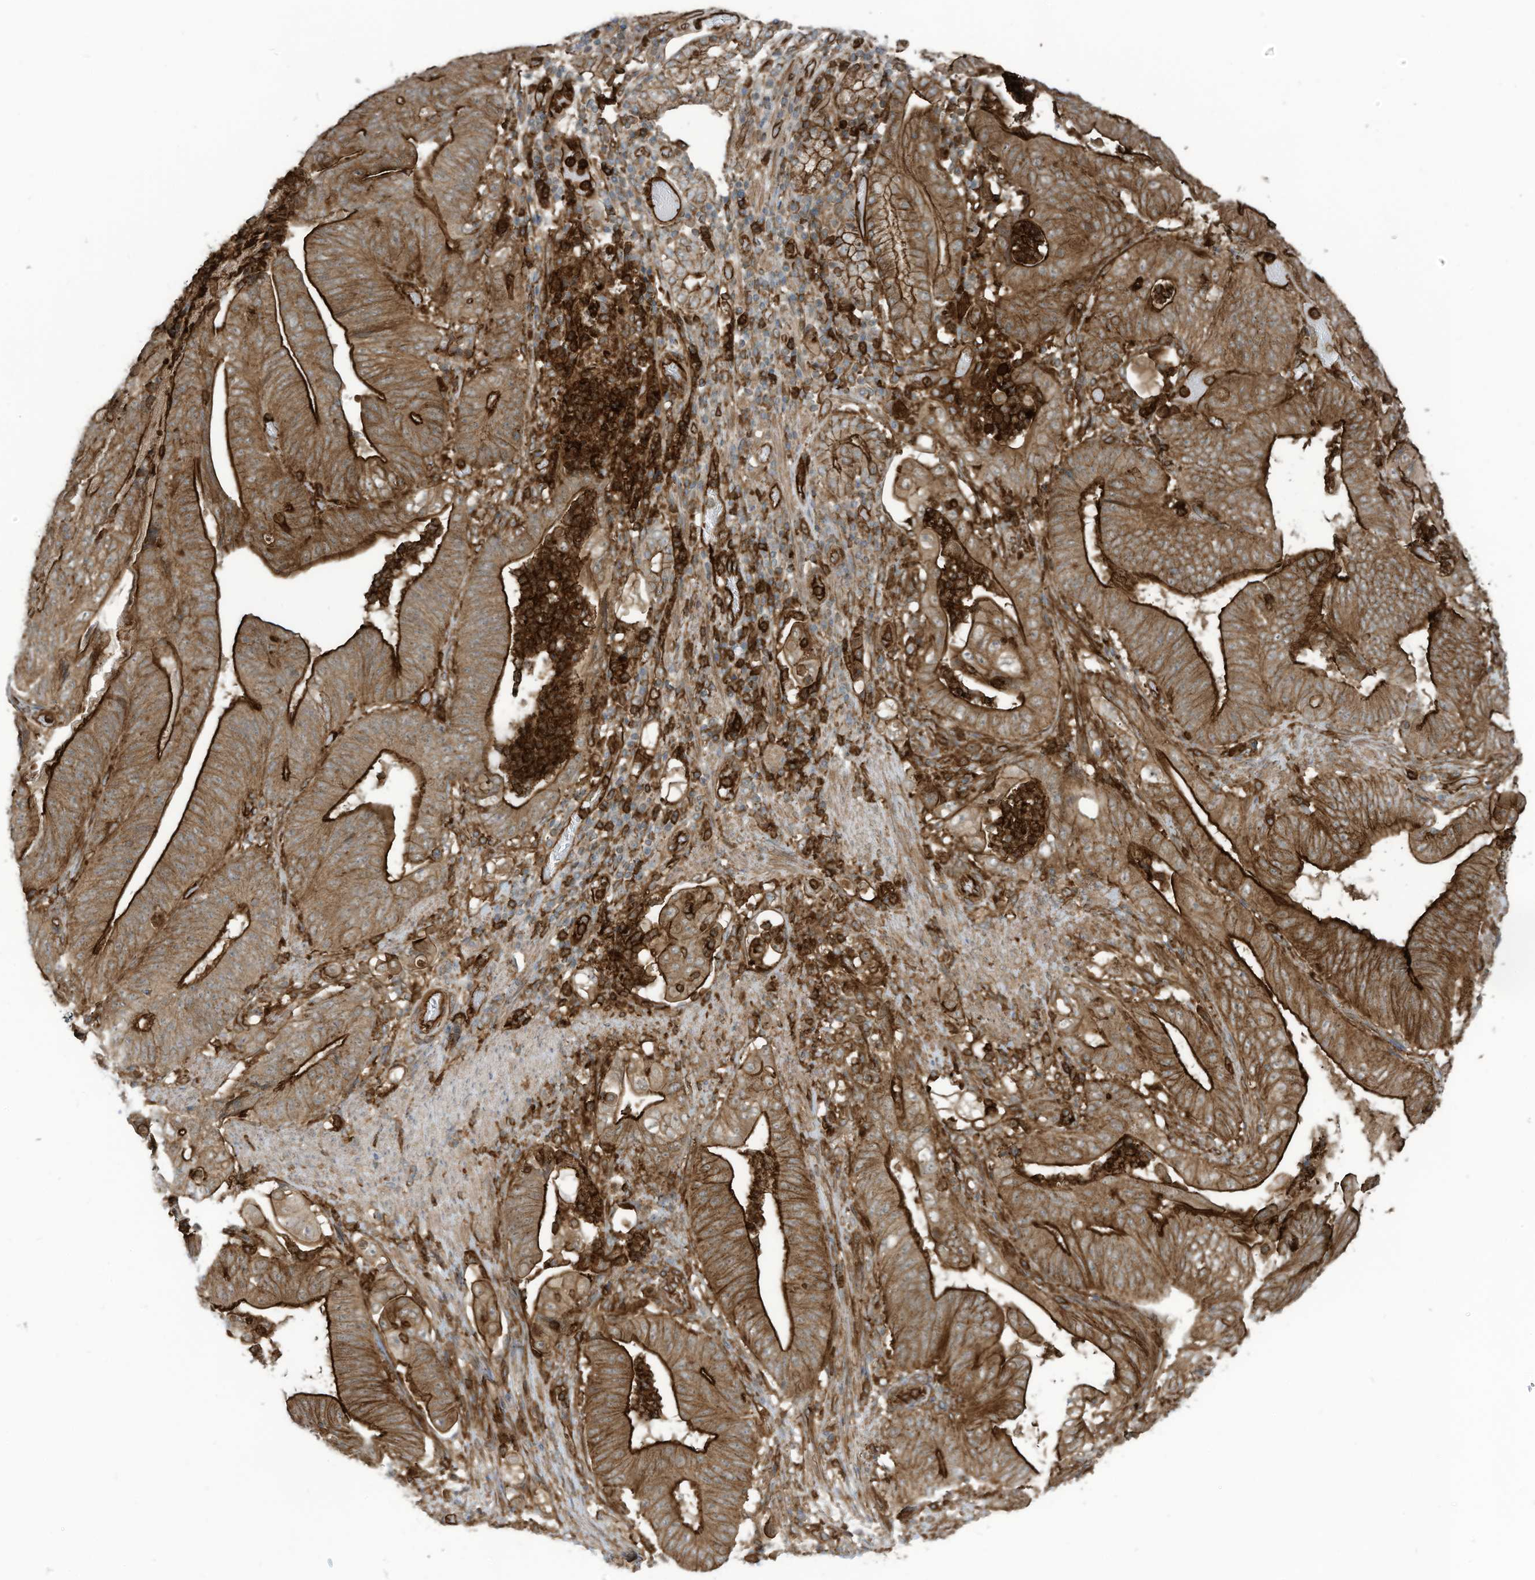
{"staining": {"intensity": "strong", "quantity": ">75%", "location": "cytoplasmic/membranous"}, "tissue": "stomach cancer", "cell_type": "Tumor cells", "image_type": "cancer", "snomed": [{"axis": "morphology", "description": "Adenocarcinoma, NOS"}, {"axis": "topography", "description": "Stomach"}], "caption": "There is high levels of strong cytoplasmic/membranous expression in tumor cells of stomach cancer (adenocarcinoma), as demonstrated by immunohistochemical staining (brown color).", "gene": "SLC9A2", "patient": {"sex": "female", "age": 73}}